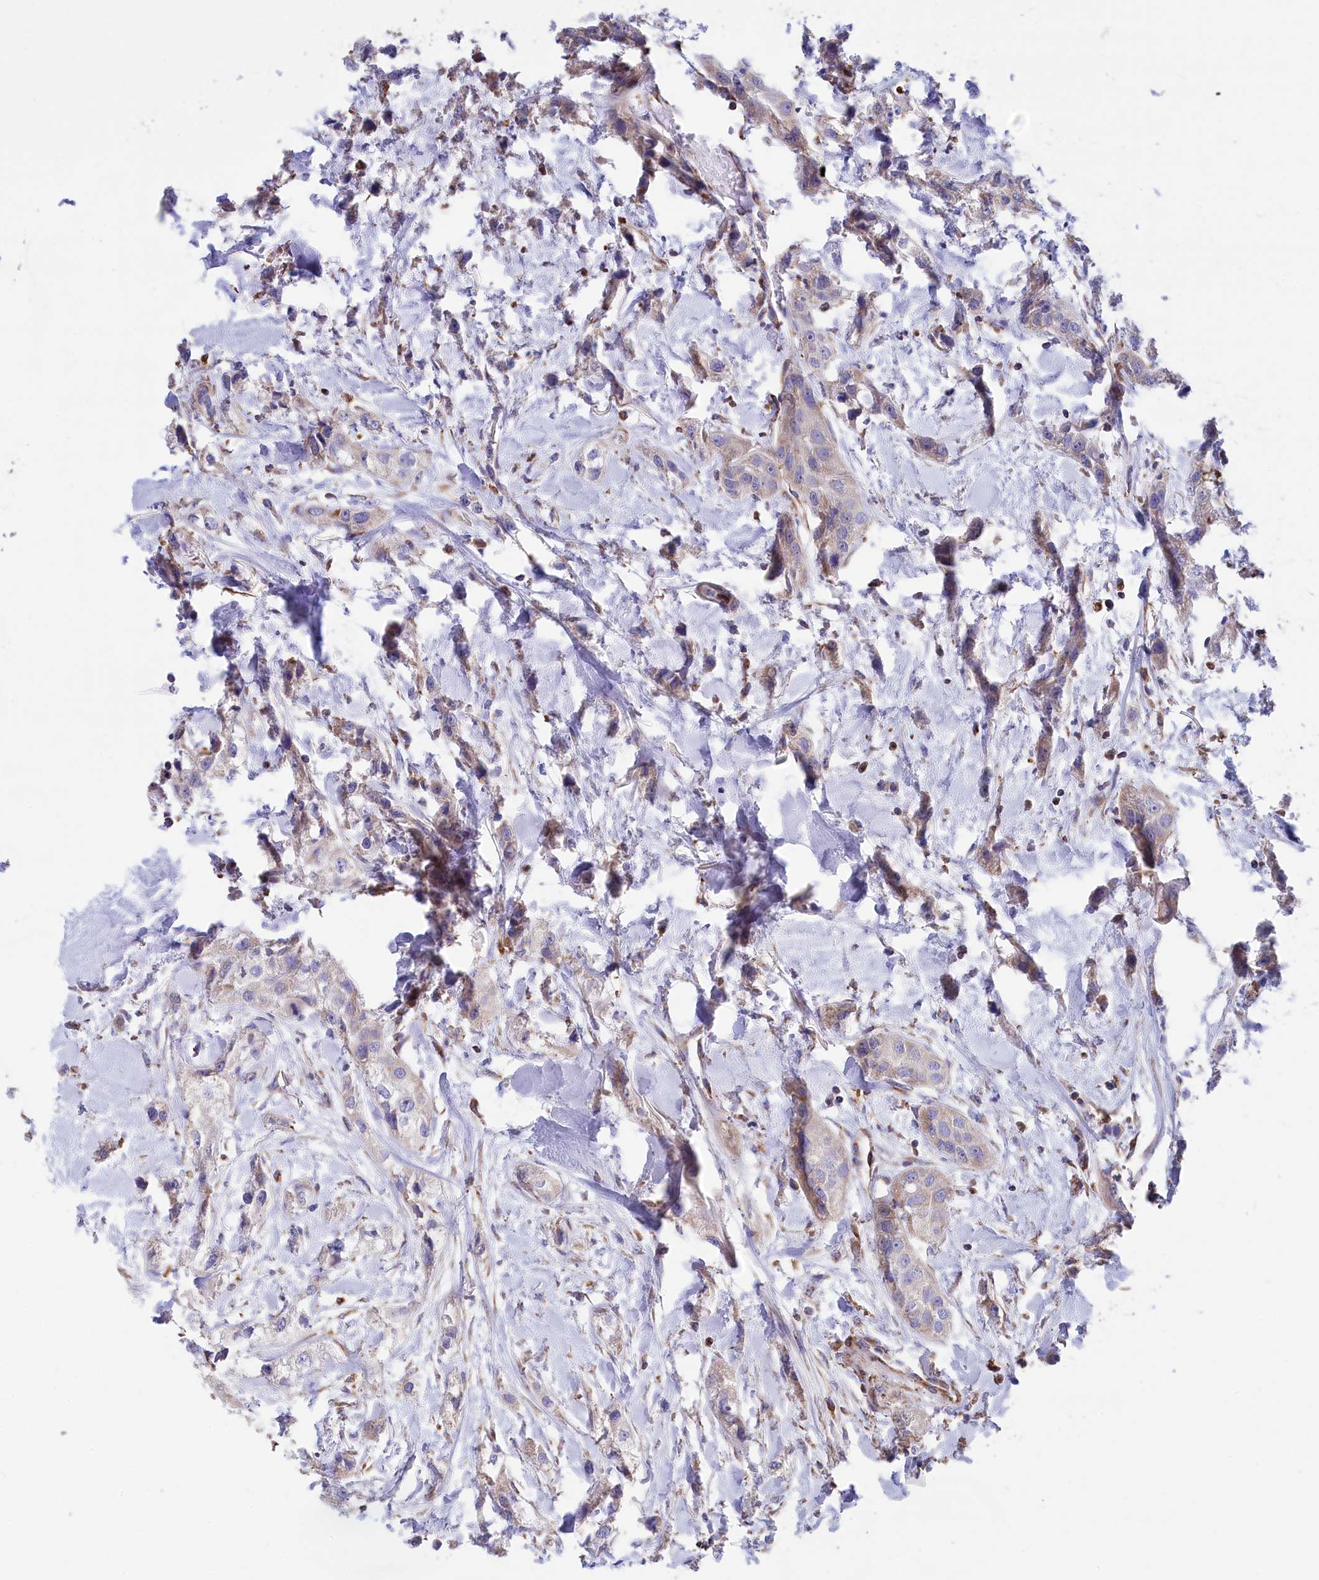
{"staining": {"intensity": "negative", "quantity": "none", "location": "none"}, "tissue": "head and neck cancer", "cell_type": "Tumor cells", "image_type": "cancer", "snomed": [{"axis": "morphology", "description": "Normal tissue, NOS"}, {"axis": "morphology", "description": "Squamous cell carcinoma, NOS"}, {"axis": "topography", "description": "Skeletal muscle"}, {"axis": "topography", "description": "Head-Neck"}], "caption": "An IHC micrograph of head and neck cancer is shown. There is no staining in tumor cells of head and neck cancer. (Immunohistochemistry, brightfield microscopy, high magnification).", "gene": "GATB", "patient": {"sex": "male", "age": 51}}